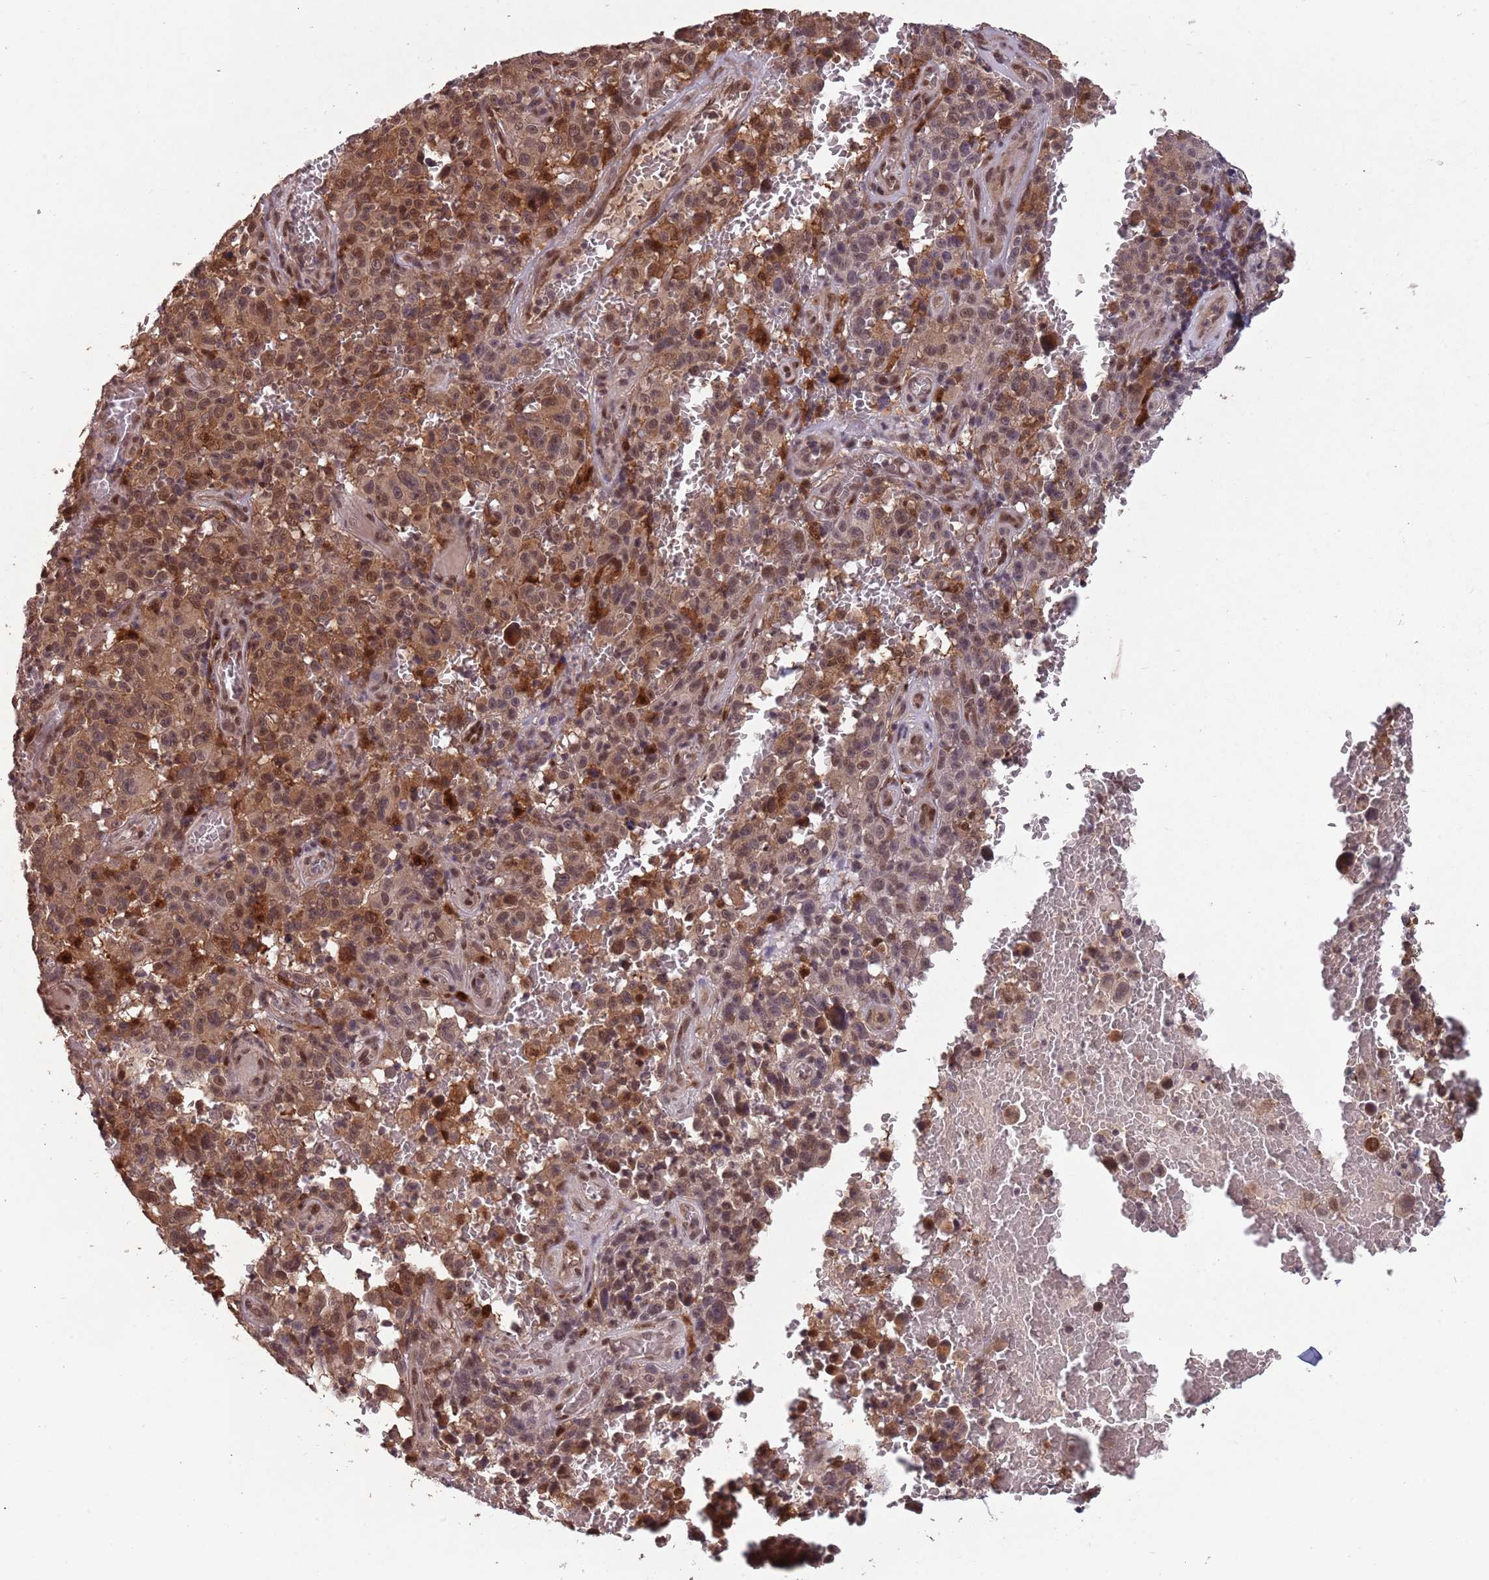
{"staining": {"intensity": "moderate", "quantity": ">75%", "location": "cytoplasmic/membranous,nuclear"}, "tissue": "melanoma", "cell_type": "Tumor cells", "image_type": "cancer", "snomed": [{"axis": "morphology", "description": "Malignant melanoma, NOS"}, {"axis": "topography", "description": "Skin"}], "caption": "Protein positivity by immunohistochemistry (IHC) shows moderate cytoplasmic/membranous and nuclear expression in about >75% of tumor cells in malignant melanoma. (DAB IHC with brightfield microscopy, high magnification).", "gene": "ZNF639", "patient": {"sex": "female", "age": 82}}